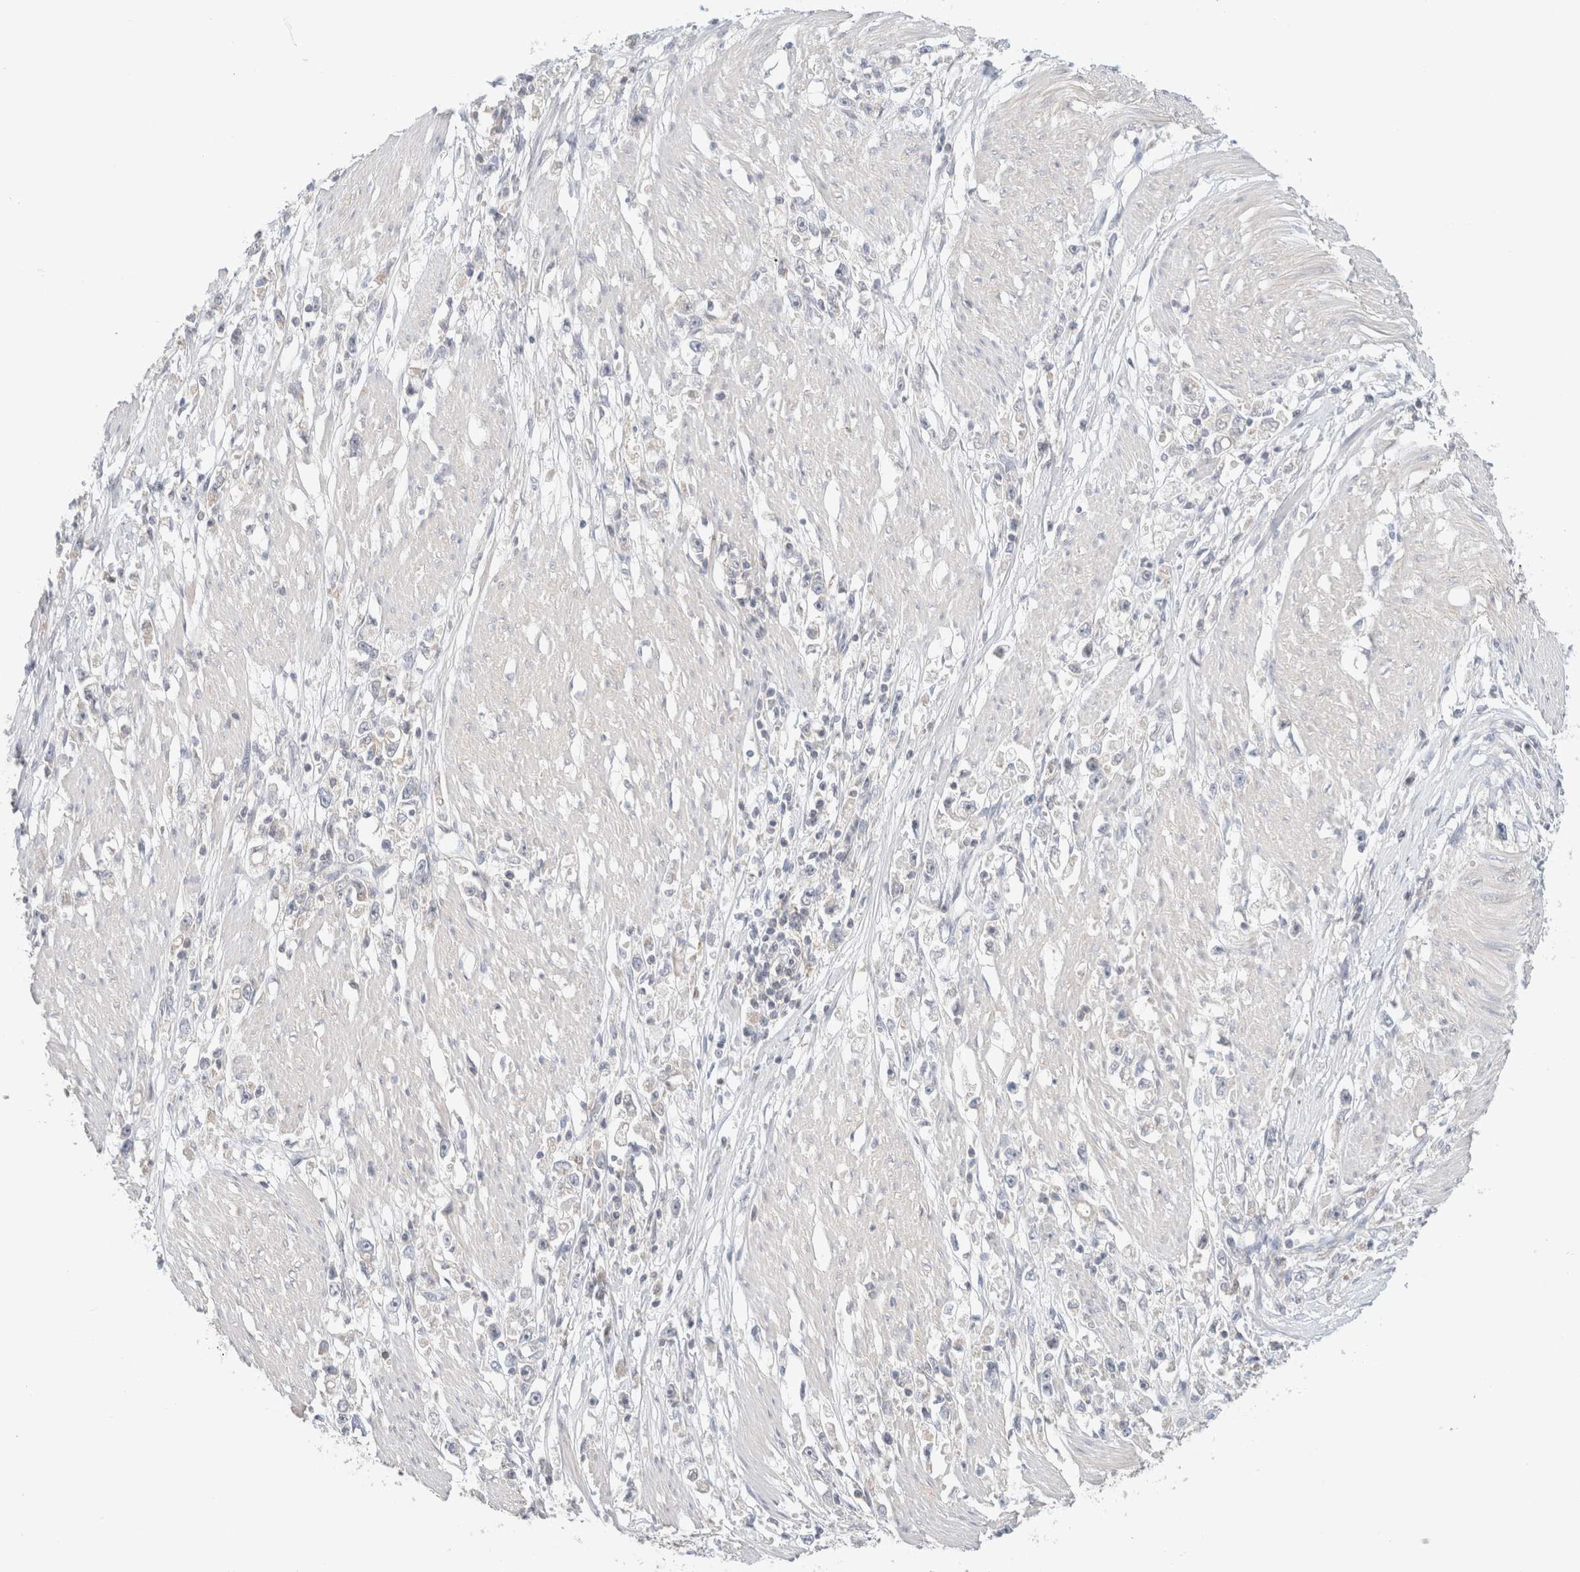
{"staining": {"intensity": "negative", "quantity": "none", "location": "none"}, "tissue": "stomach cancer", "cell_type": "Tumor cells", "image_type": "cancer", "snomed": [{"axis": "morphology", "description": "Adenocarcinoma, NOS"}, {"axis": "topography", "description": "Stomach"}], "caption": "Immunohistochemical staining of adenocarcinoma (stomach) shows no significant positivity in tumor cells.", "gene": "MRM3", "patient": {"sex": "female", "age": 59}}